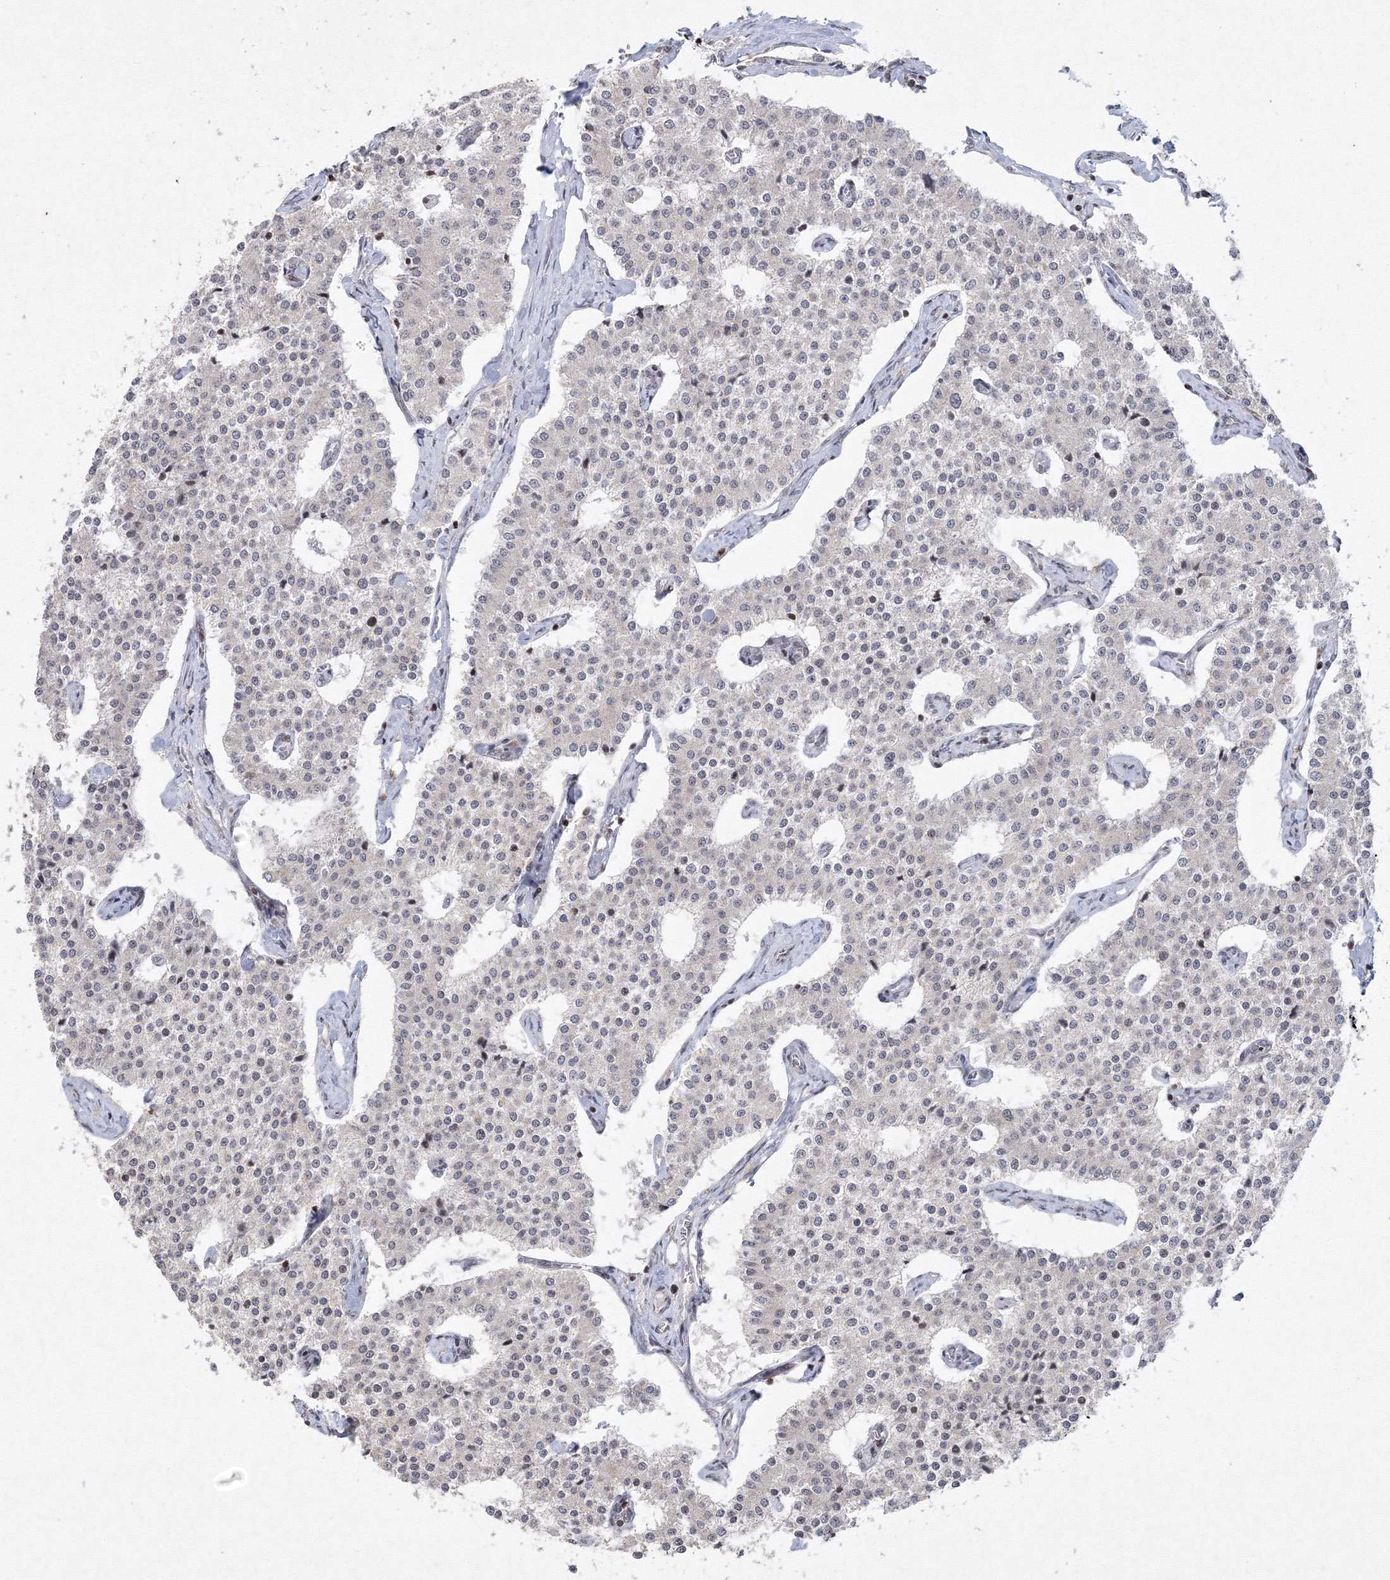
{"staining": {"intensity": "weak", "quantity": "25%-75%", "location": "nuclear"}, "tissue": "carcinoid", "cell_type": "Tumor cells", "image_type": "cancer", "snomed": [{"axis": "morphology", "description": "Carcinoid, malignant, NOS"}, {"axis": "topography", "description": "Colon"}], "caption": "Brown immunohistochemical staining in carcinoid exhibits weak nuclear positivity in approximately 25%-75% of tumor cells.", "gene": "MKRN2", "patient": {"sex": "female", "age": 52}}